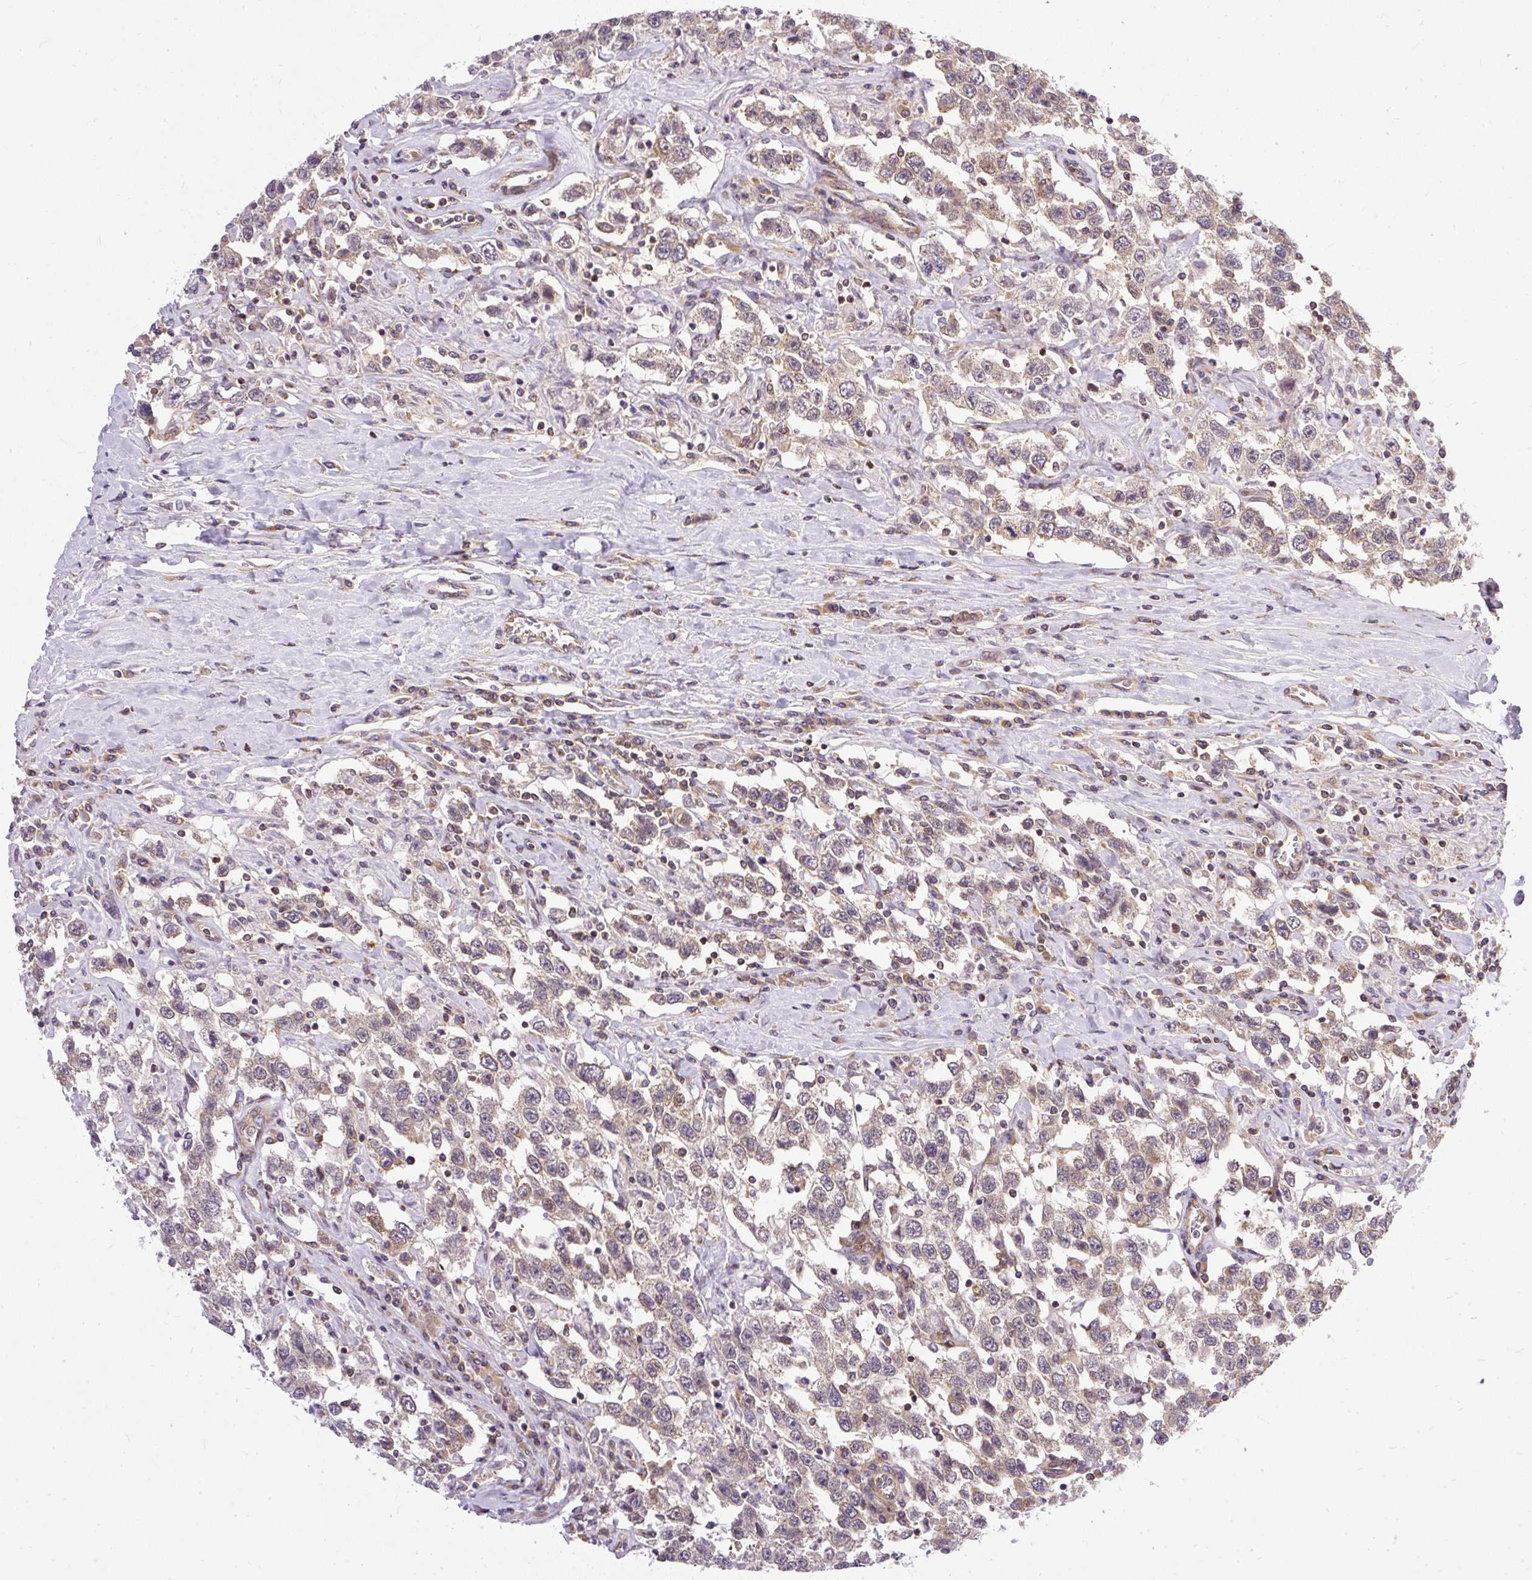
{"staining": {"intensity": "weak", "quantity": "25%-75%", "location": "cytoplasmic/membranous"}, "tissue": "testis cancer", "cell_type": "Tumor cells", "image_type": "cancer", "snomed": [{"axis": "morphology", "description": "Seminoma, NOS"}, {"axis": "topography", "description": "Testis"}], "caption": "Testis seminoma stained for a protein (brown) demonstrates weak cytoplasmic/membranous positive staining in approximately 25%-75% of tumor cells.", "gene": "TRIM17", "patient": {"sex": "male", "age": 41}}